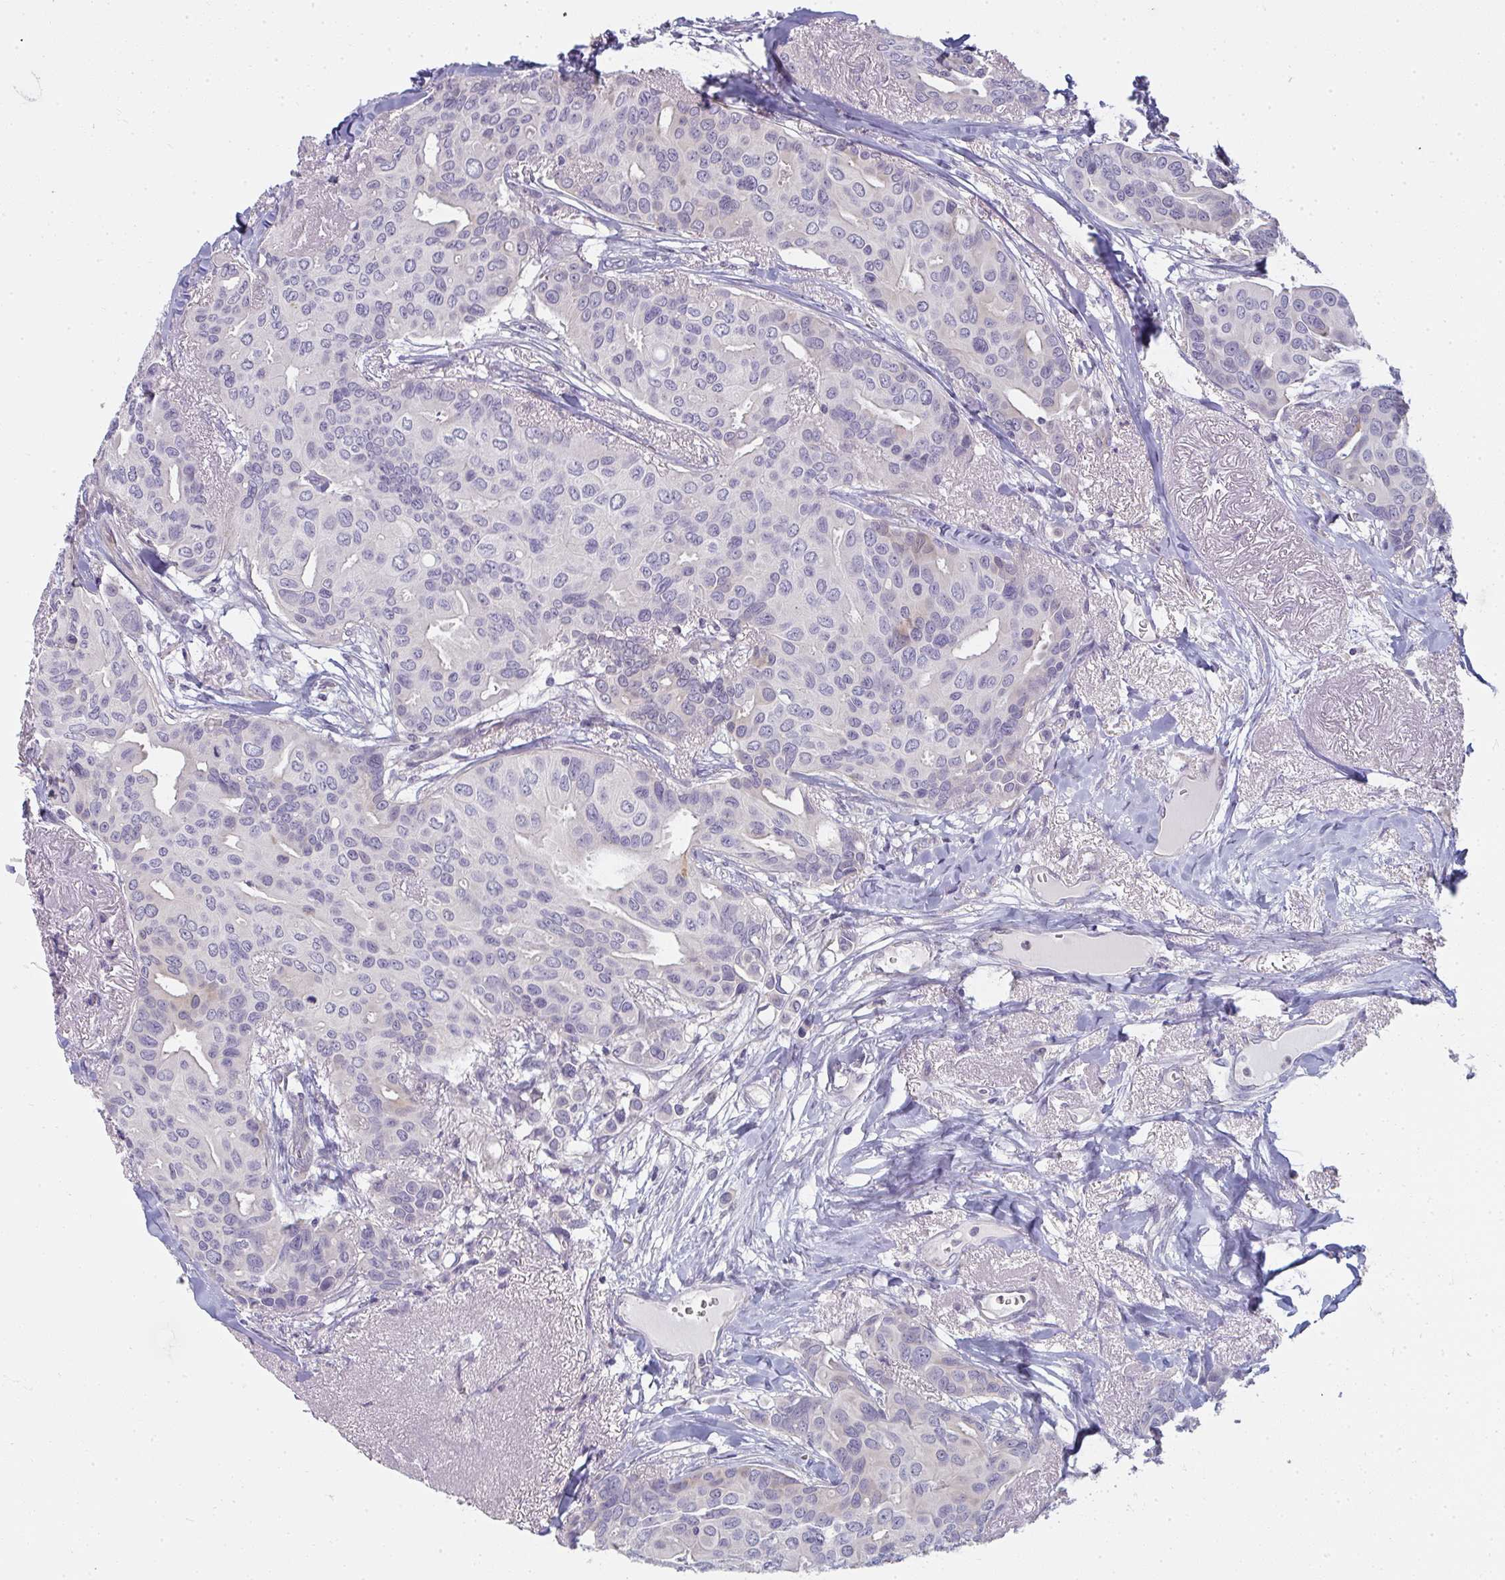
{"staining": {"intensity": "negative", "quantity": "none", "location": "none"}, "tissue": "breast cancer", "cell_type": "Tumor cells", "image_type": "cancer", "snomed": [{"axis": "morphology", "description": "Duct carcinoma"}, {"axis": "topography", "description": "Breast"}], "caption": "Breast intraductal carcinoma stained for a protein using immunohistochemistry exhibits no positivity tumor cells.", "gene": "SHB", "patient": {"sex": "female", "age": 54}}